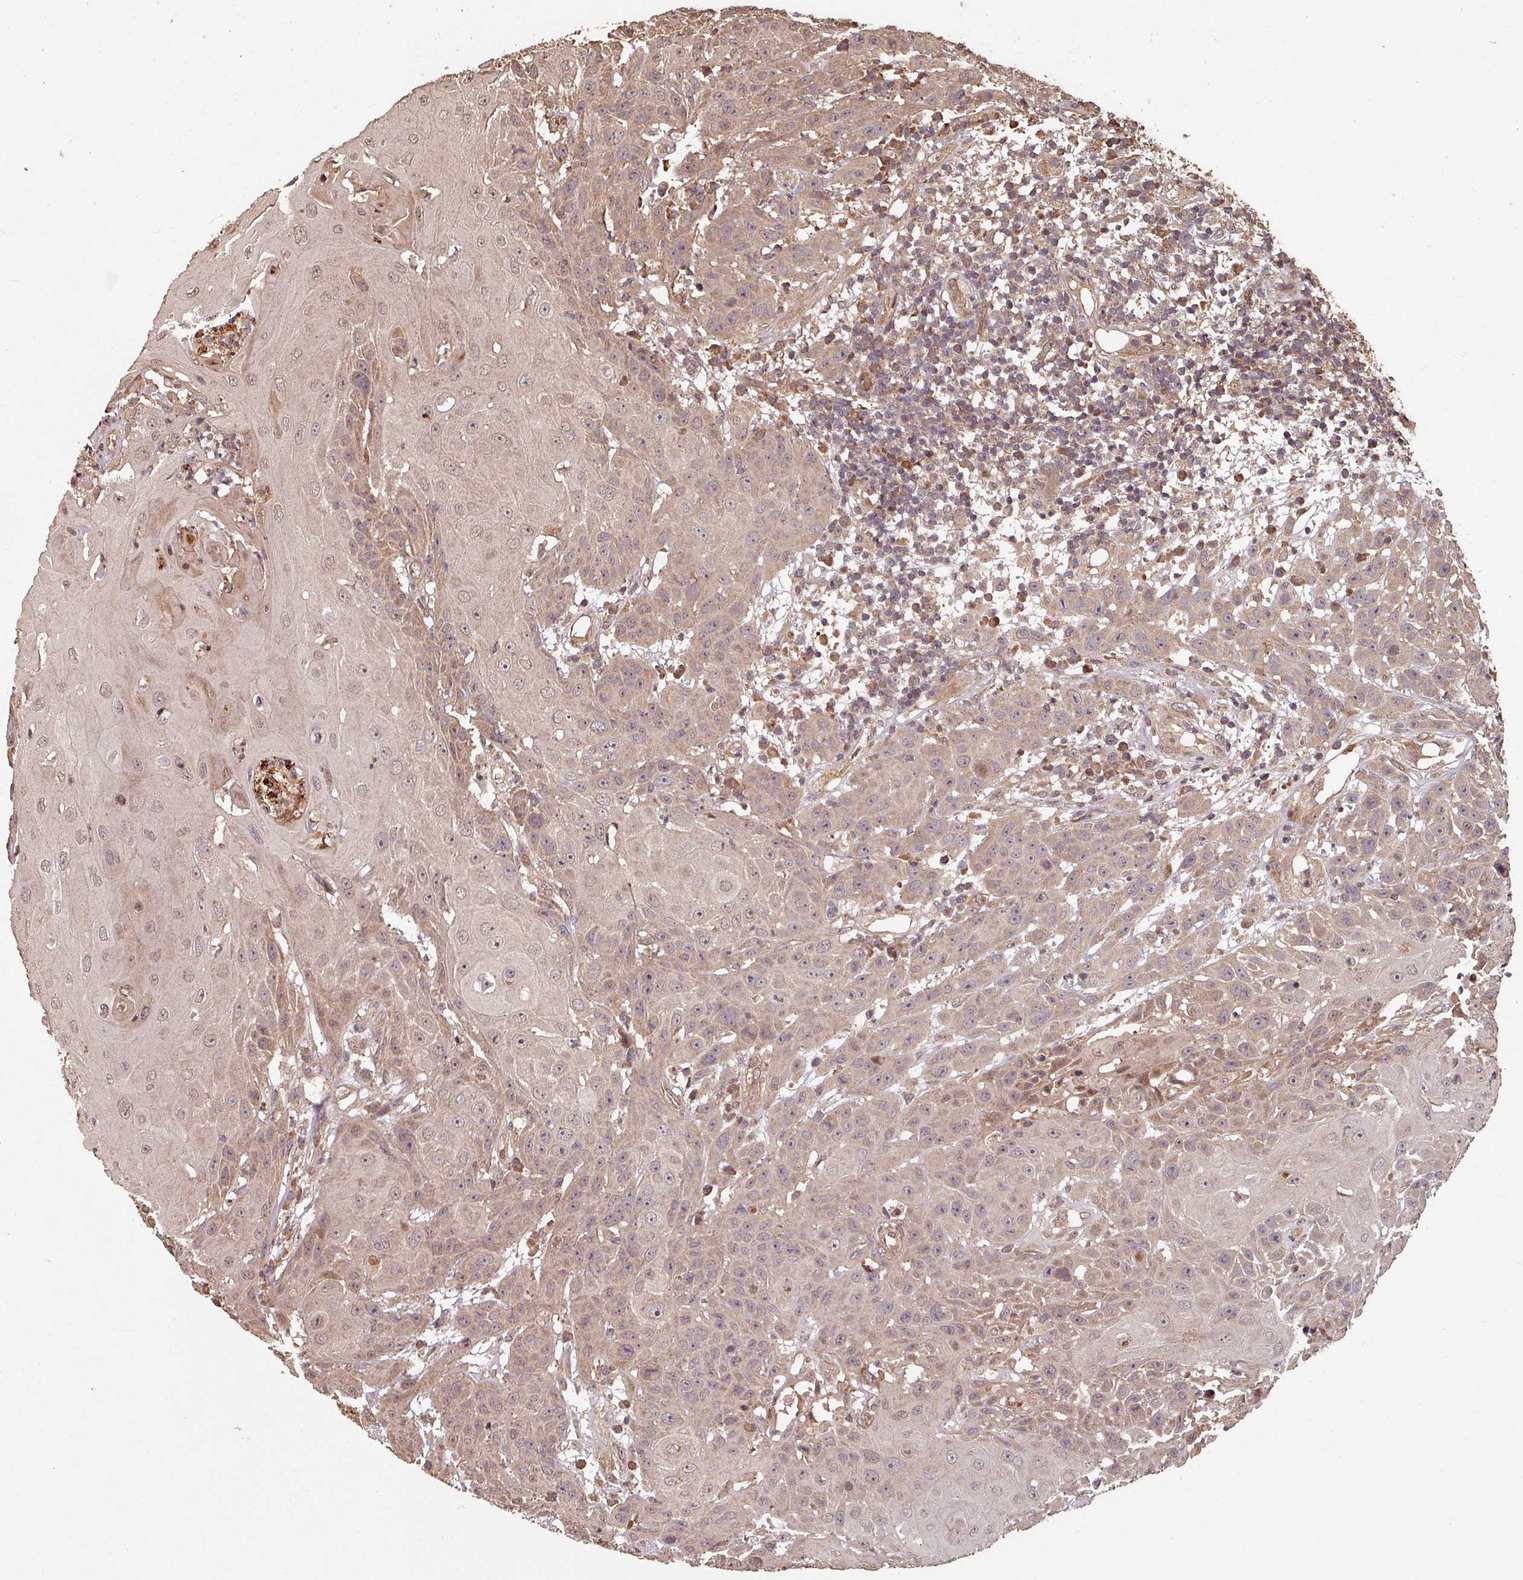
{"staining": {"intensity": "moderate", "quantity": ">75%", "location": "cytoplasmic/membranous,nuclear"}, "tissue": "head and neck cancer", "cell_type": "Tumor cells", "image_type": "cancer", "snomed": [{"axis": "morphology", "description": "Squamous cell carcinoma, NOS"}, {"axis": "topography", "description": "Skin"}, {"axis": "topography", "description": "Head-Neck"}], "caption": "There is medium levels of moderate cytoplasmic/membranous and nuclear positivity in tumor cells of head and neck cancer (squamous cell carcinoma), as demonstrated by immunohistochemical staining (brown color).", "gene": "EID1", "patient": {"sex": "male", "age": 80}}